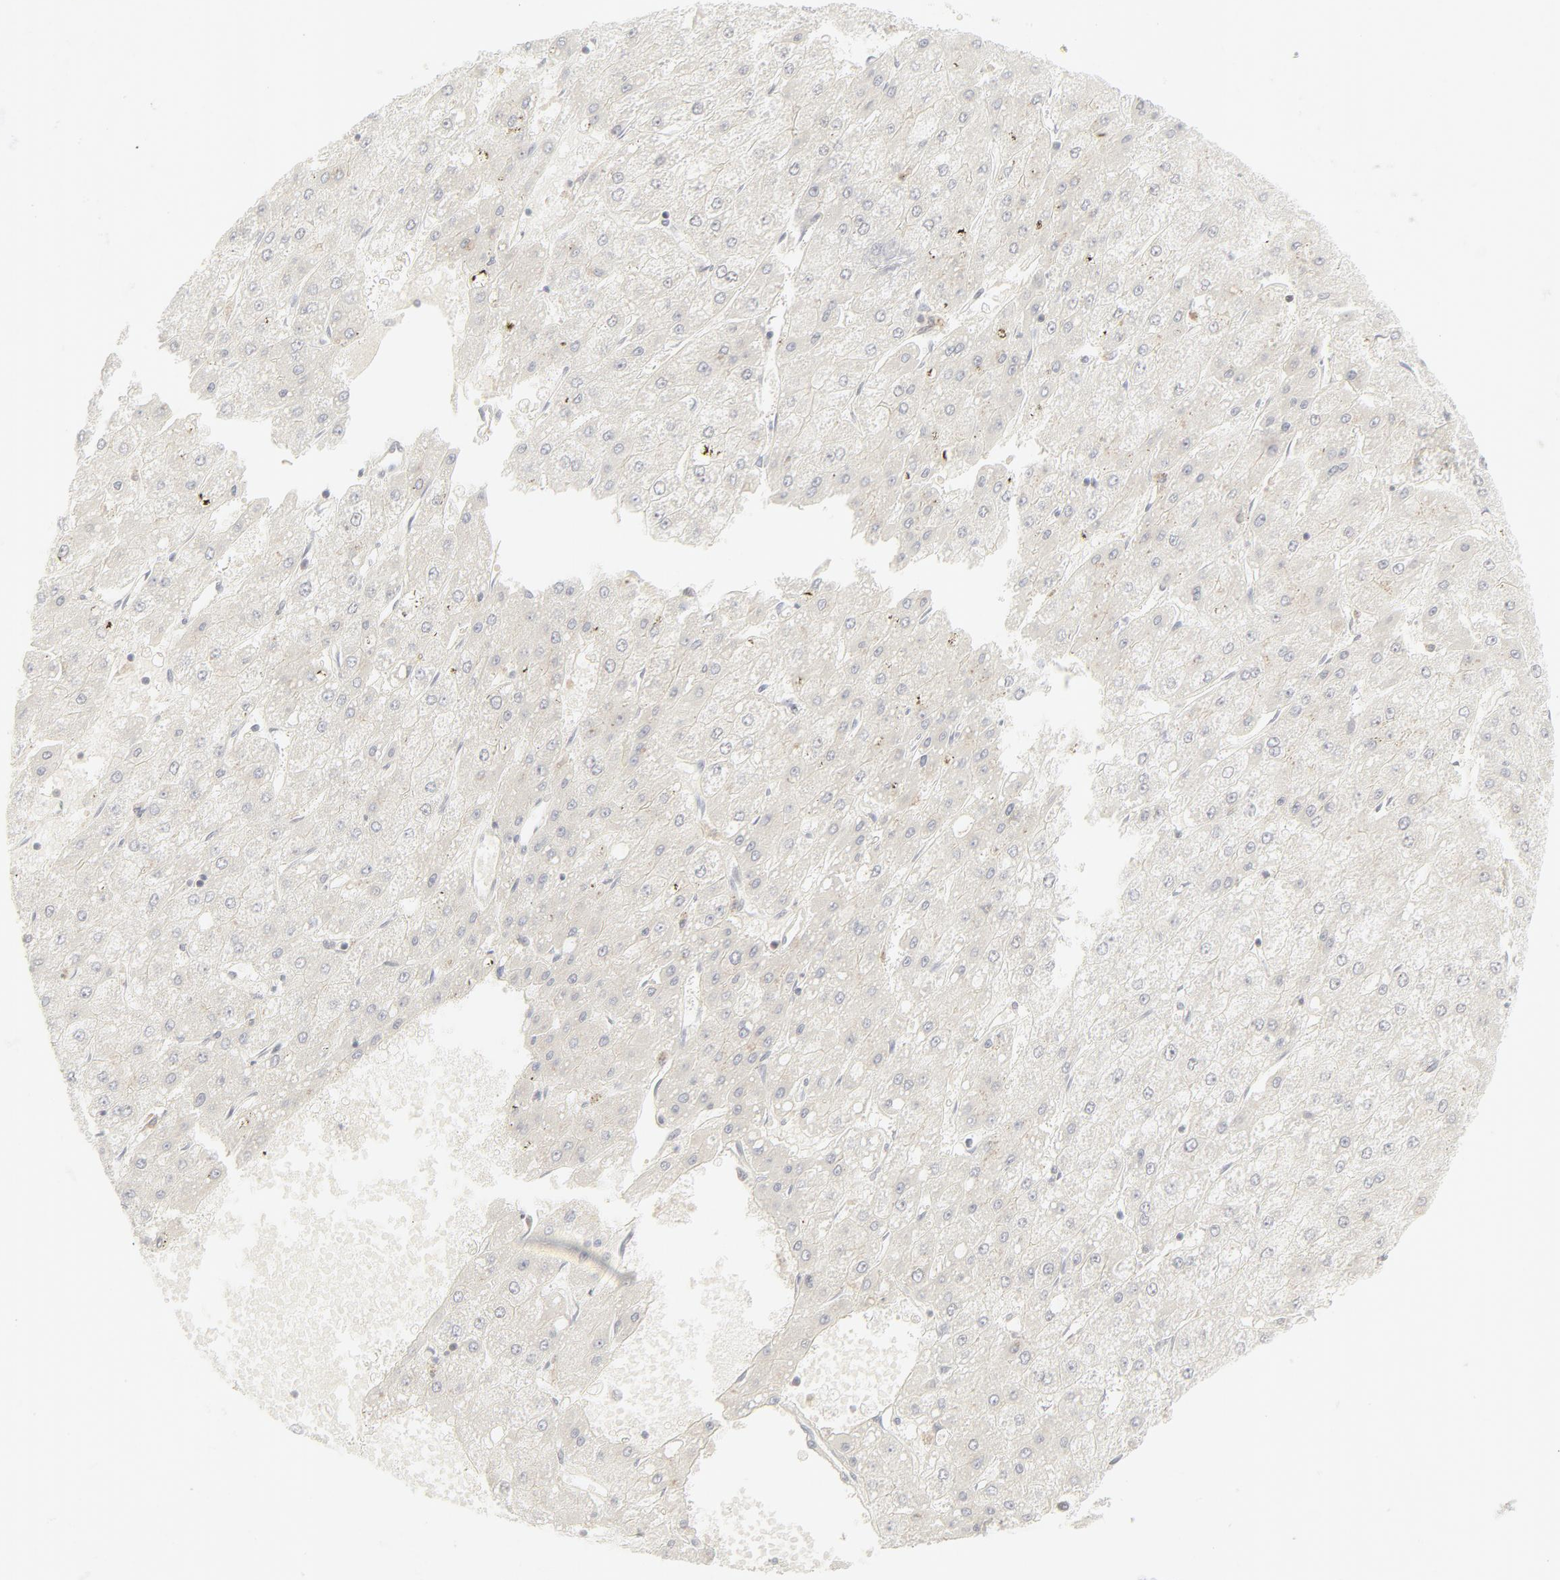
{"staining": {"intensity": "weak", "quantity": "<25%", "location": "cytoplasmic/membranous"}, "tissue": "liver cancer", "cell_type": "Tumor cells", "image_type": "cancer", "snomed": [{"axis": "morphology", "description": "Carcinoma, Hepatocellular, NOS"}, {"axis": "topography", "description": "Liver"}], "caption": "Liver cancer was stained to show a protein in brown. There is no significant positivity in tumor cells.", "gene": "PRKCB", "patient": {"sex": "female", "age": 52}}